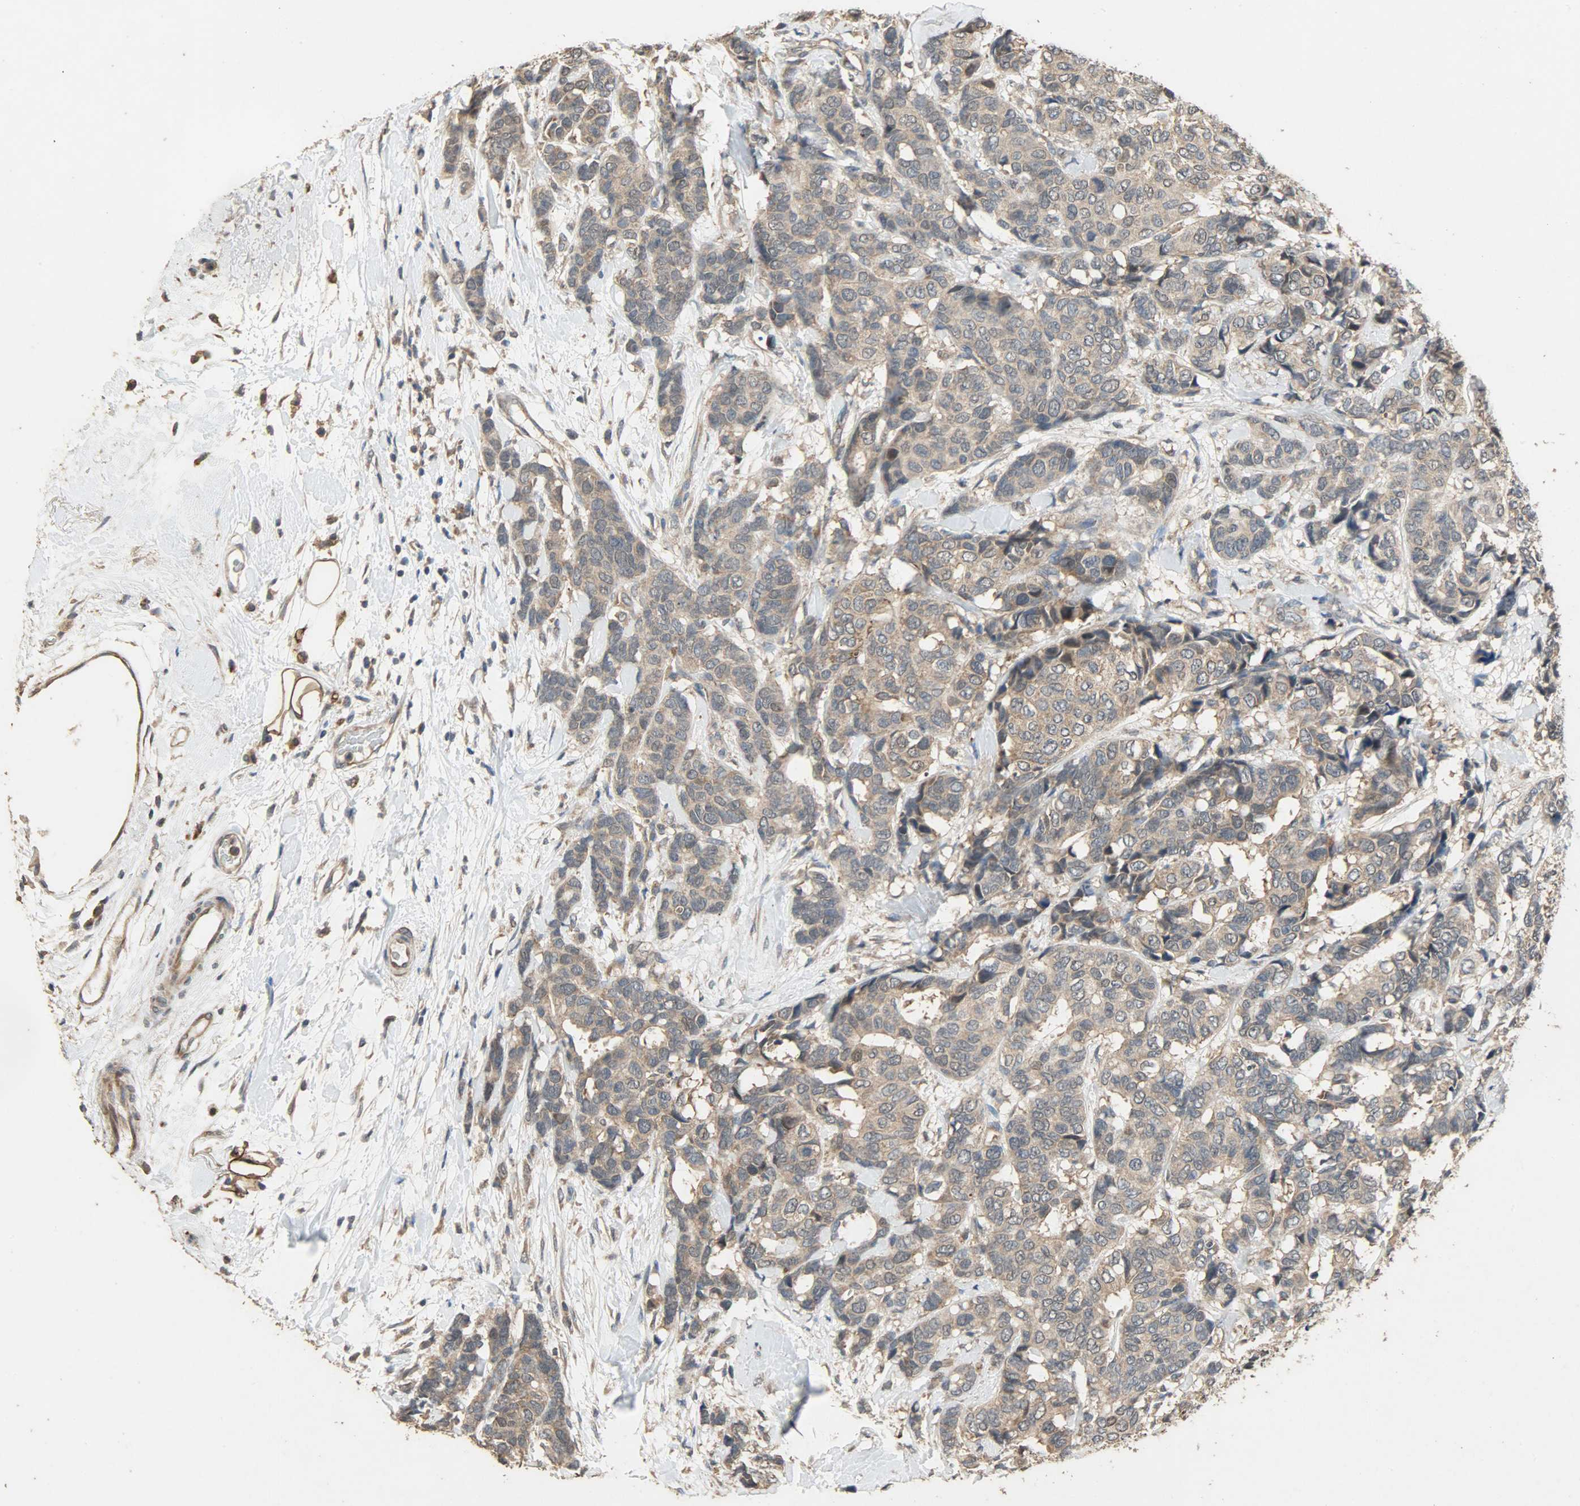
{"staining": {"intensity": "weak", "quantity": ">75%", "location": "cytoplasmic/membranous"}, "tissue": "breast cancer", "cell_type": "Tumor cells", "image_type": "cancer", "snomed": [{"axis": "morphology", "description": "Duct carcinoma"}, {"axis": "topography", "description": "Breast"}], "caption": "Breast infiltrating ductal carcinoma stained with a protein marker demonstrates weak staining in tumor cells.", "gene": "CDKN2C", "patient": {"sex": "female", "age": 87}}